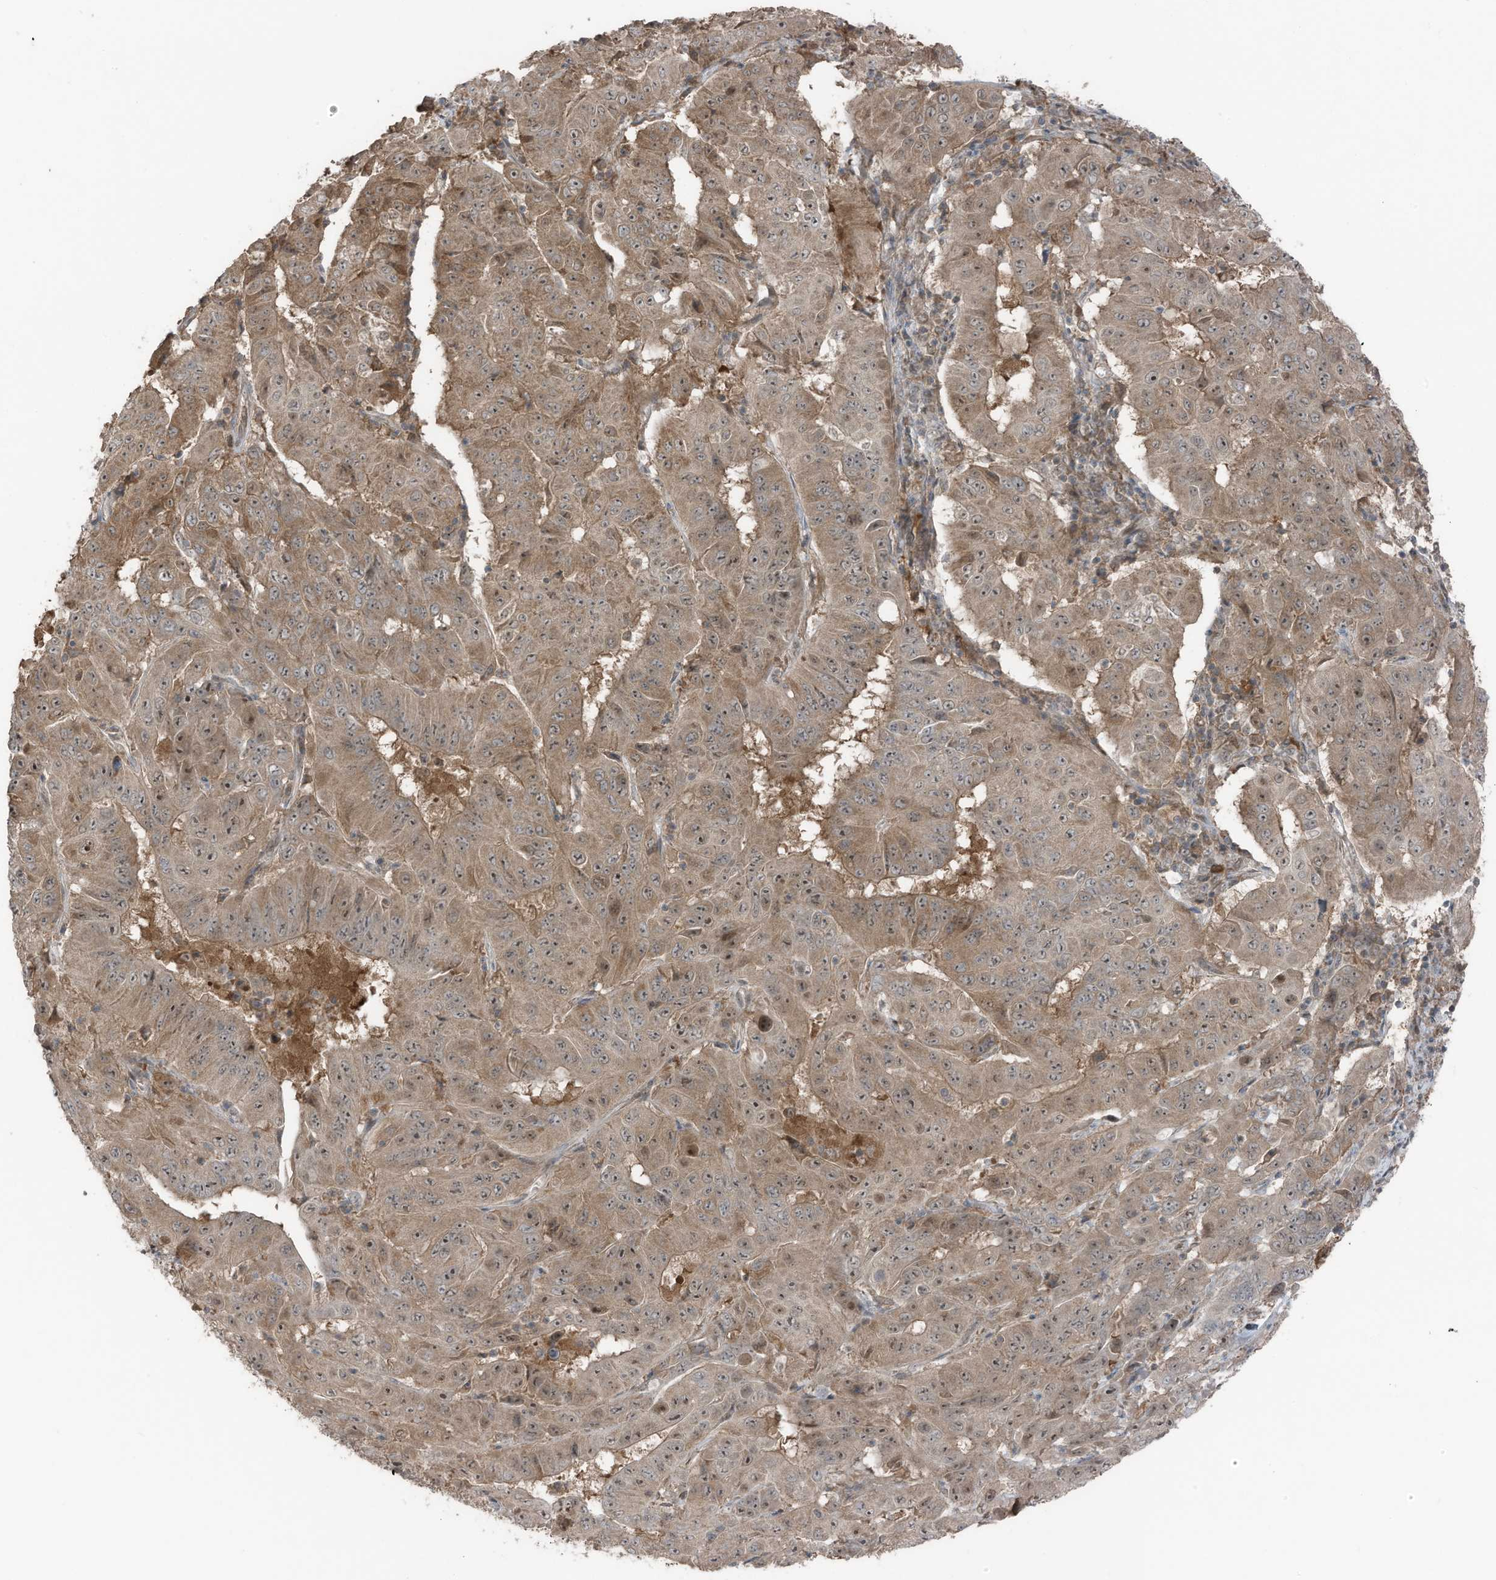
{"staining": {"intensity": "moderate", "quantity": ">75%", "location": "cytoplasmic/membranous,nuclear"}, "tissue": "pancreatic cancer", "cell_type": "Tumor cells", "image_type": "cancer", "snomed": [{"axis": "morphology", "description": "Adenocarcinoma, NOS"}, {"axis": "topography", "description": "Pancreas"}], "caption": "Pancreatic cancer tissue exhibits moderate cytoplasmic/membranous and nuclear expression in about >75% of tumor cells, visualized by immunohistochemistry.", "gene": "TXNDC9", "patient": {"sex": "male", "age": 63}}